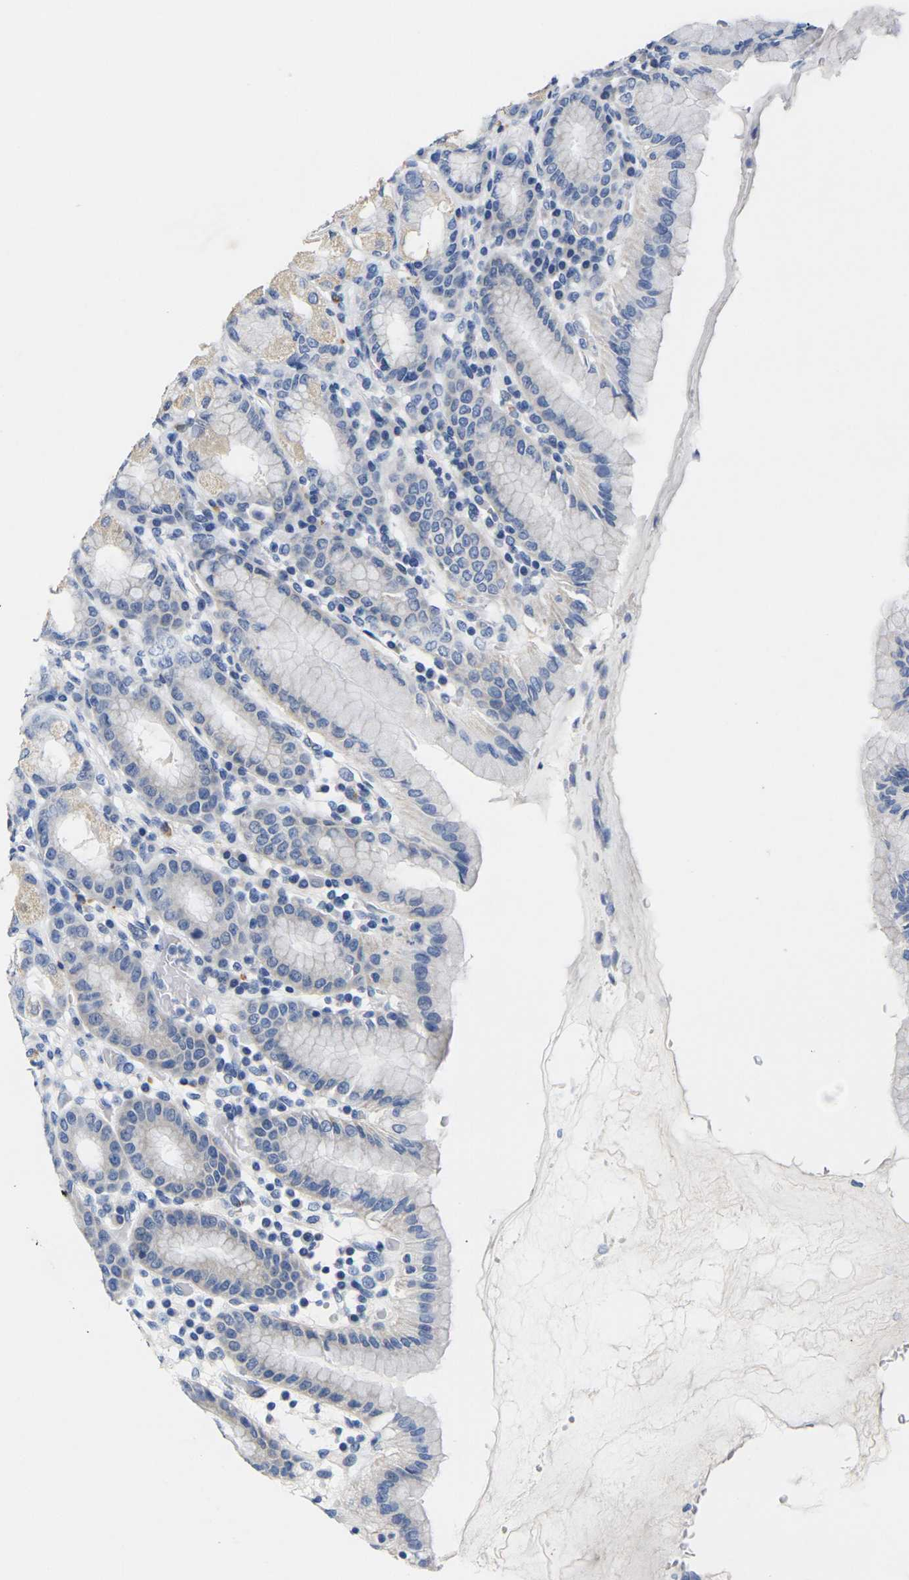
{"staining": {"intensity": "moderate", "quantity": "25%-75%", "location": "cytoplasmic/membranous"}, "tissue": "stomach", "cell_type": "Glandular cells", "image_type": "normal", "snomed": [{"axis": "morphology", "description": "Normal tissue, NOS"}, {"axis": "topography", "description": "Stomach, upper"}], "caption": "A micrograph of human stomach stained for a protein exhibits moderate cytoplasmic/membranous brown staining in glandular cells. (Brightfield microscopy of DAB IHC at high magnification).", "gene": "NOCT", "patient": {"sex": "male", "age": 68}}